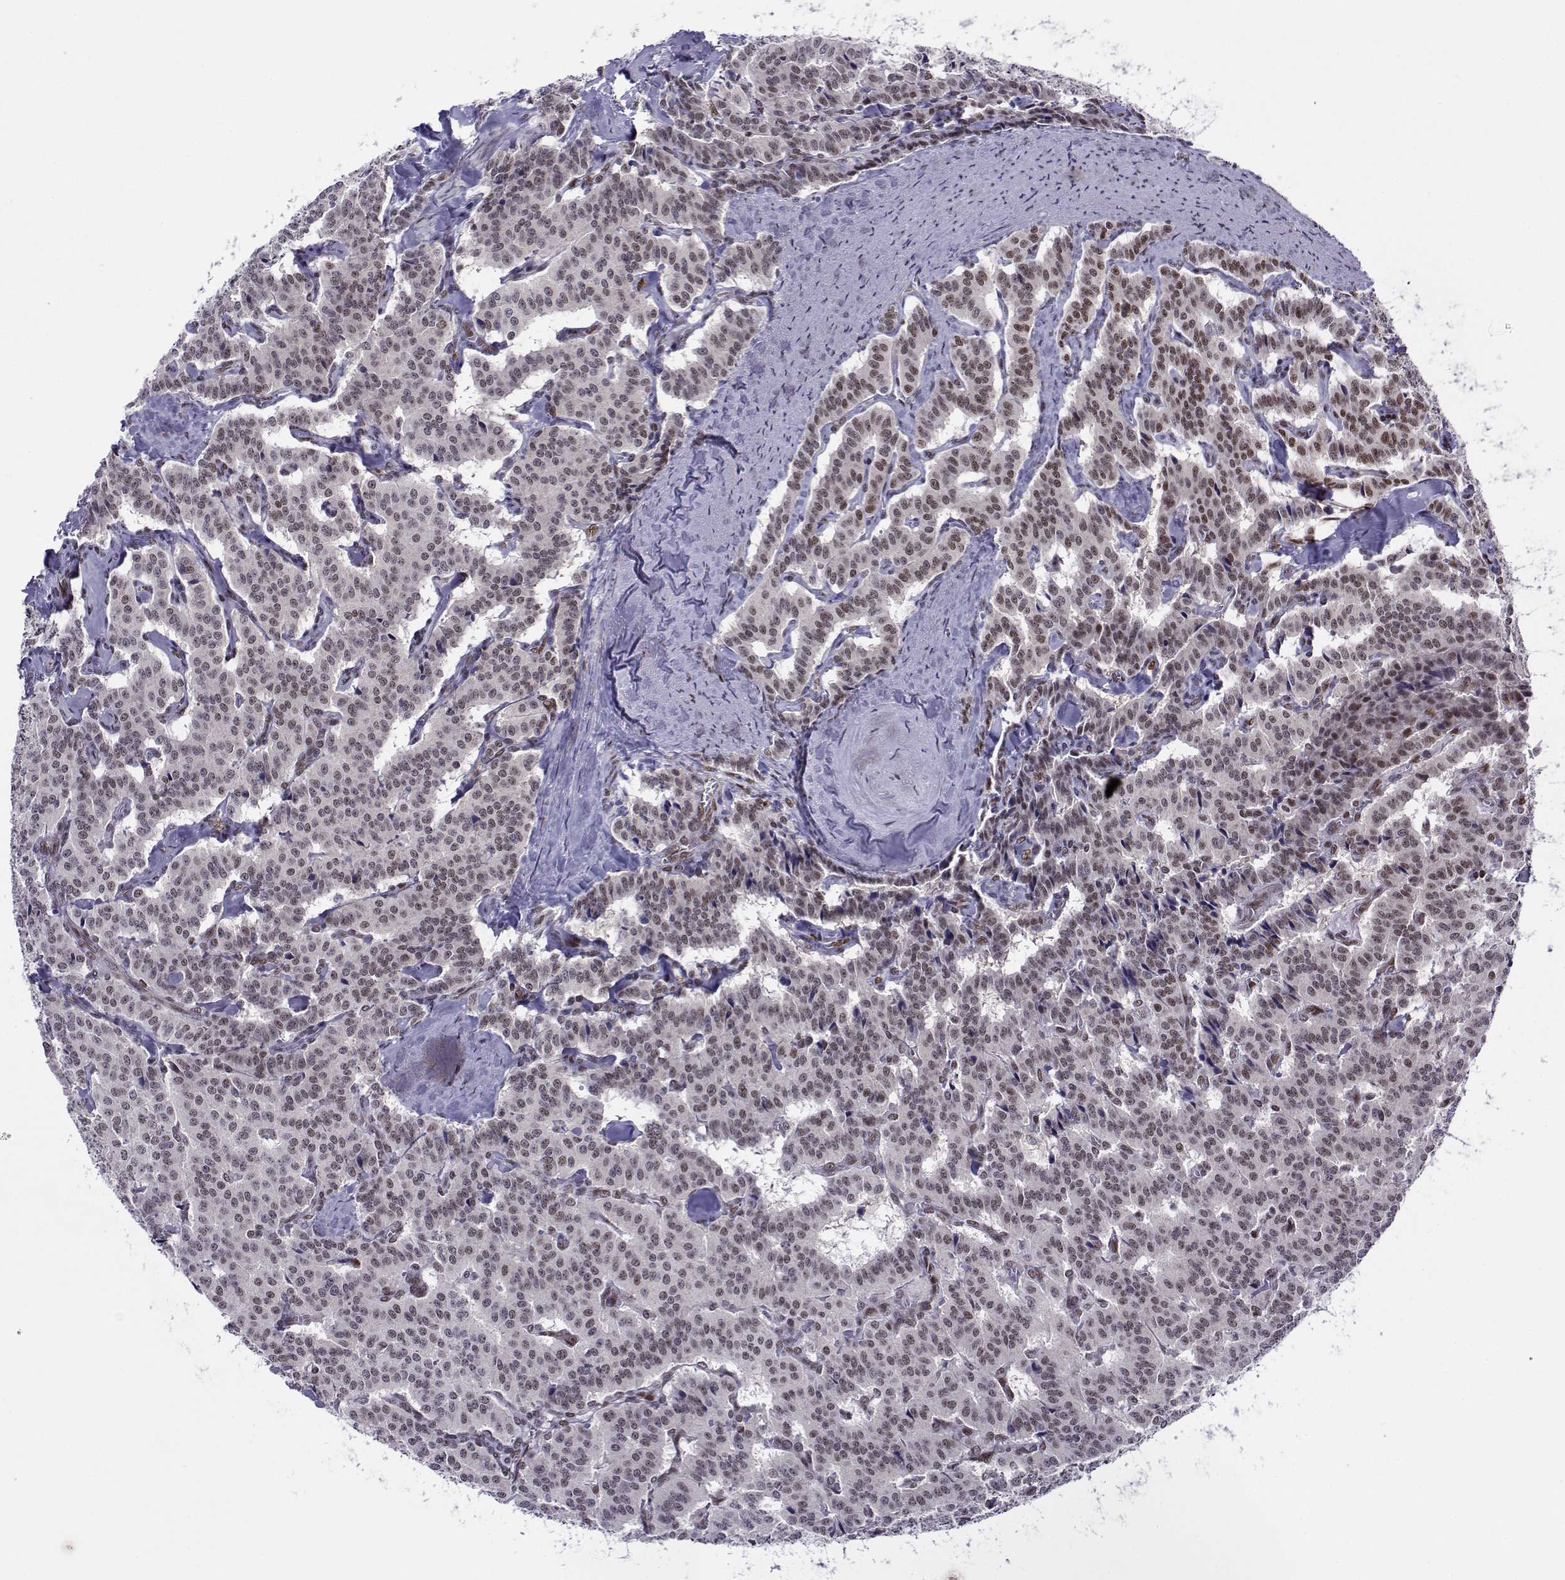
{"staining": {"intensity": "weak", "quantity": "25%-75%", "location": "nuclear"}, "tissue": "carcinoid", "cell_type": "Tumor cells", "image_type": "cancer", "snomed": [{"axis": "morphology", "description": "Carcinoid, malignant, NOS"}, {"axis": "topography", "description": "Lung"}], "caption": "Carcinoid (malignant) stained with a brown dye demonstrates weak nuclear positive expression in approximately 25%-75% of tumor cells.", "gene": "ERF", "patient": {"sex": "female", "age": 46}}